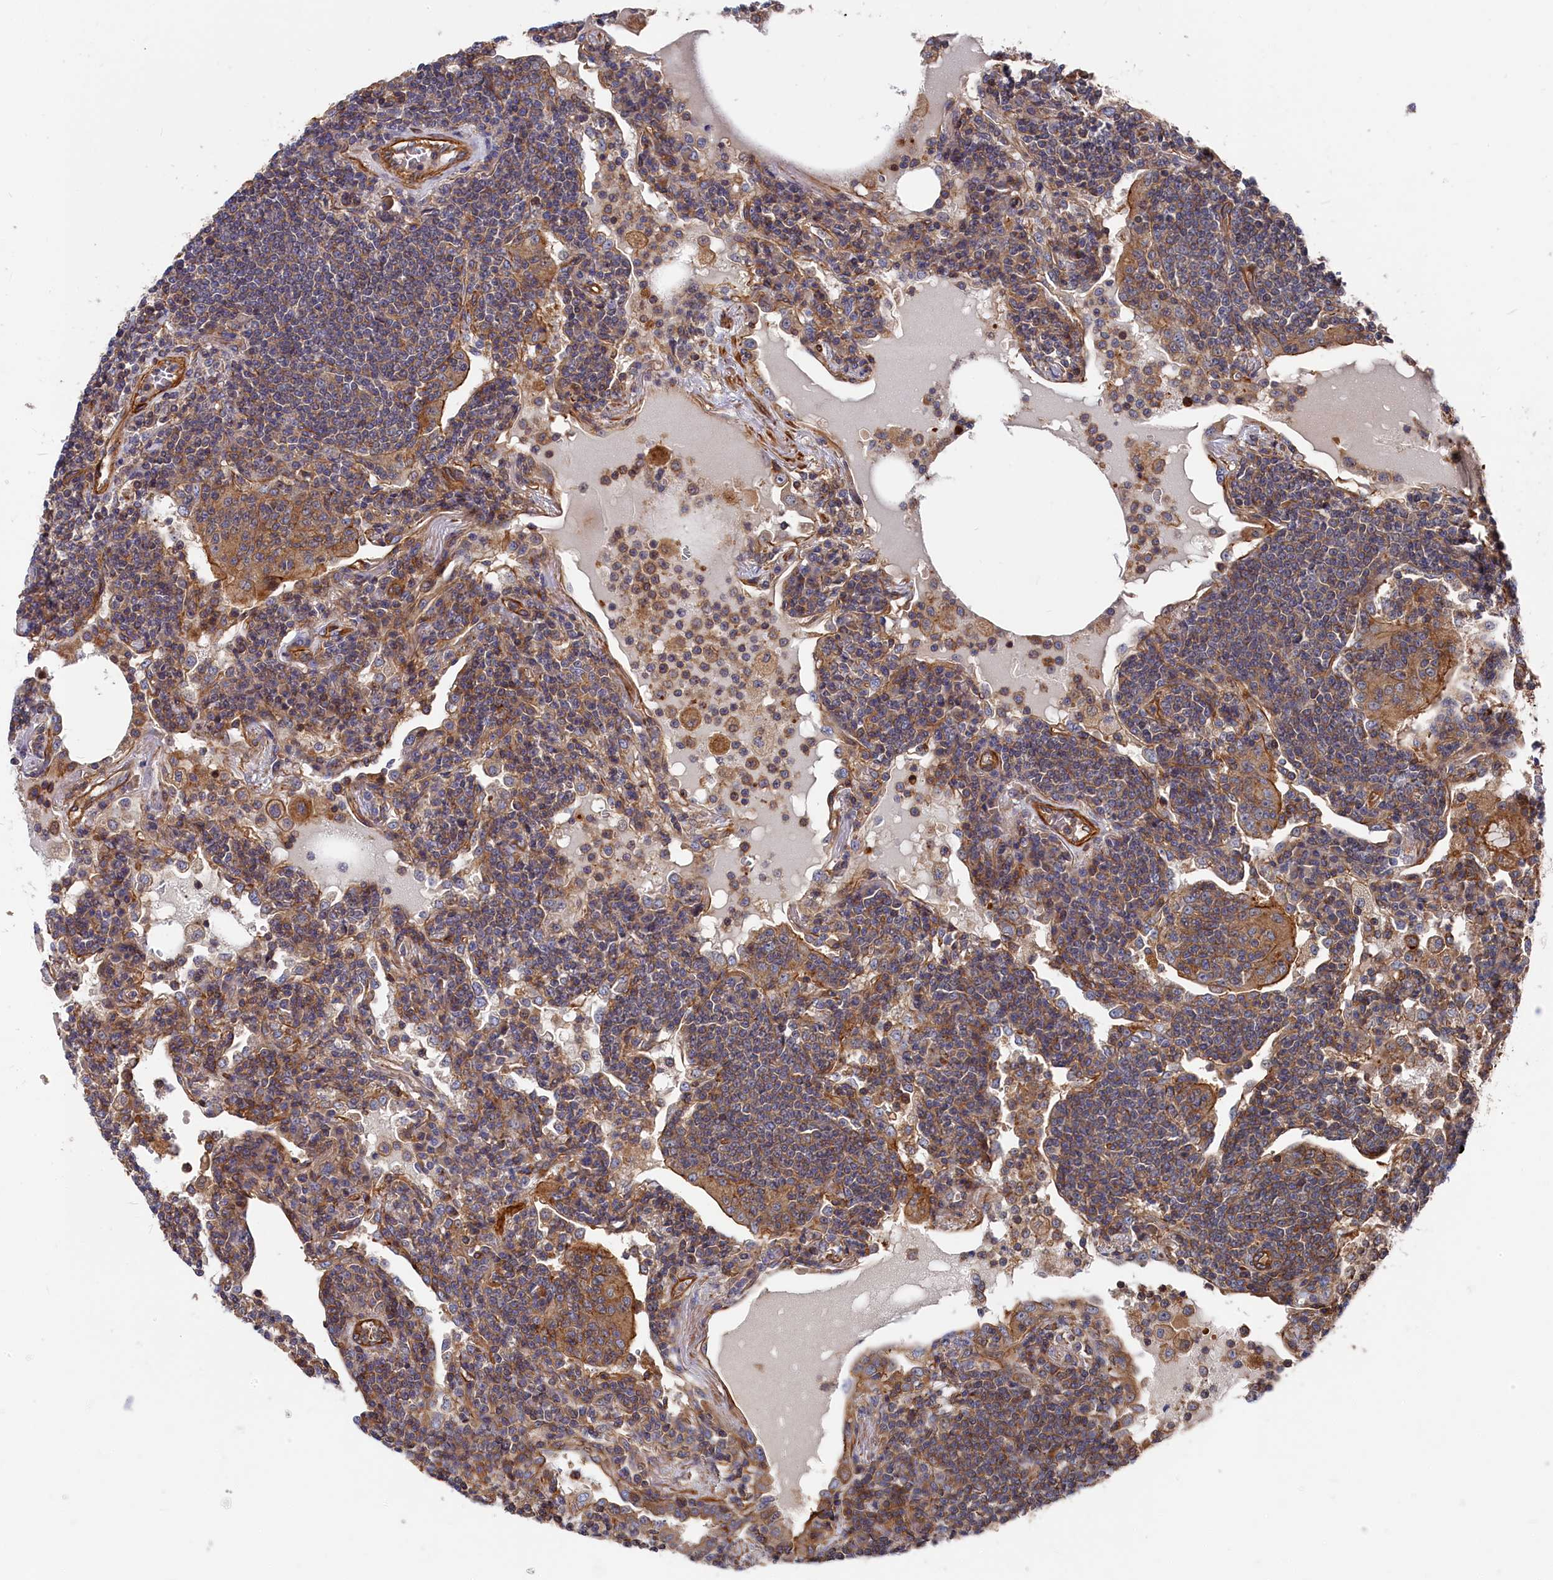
{"staining": {"intensity": "moderate", "quantity": "25%-75%", "location": "cytoplasmic/membranous"}, "tissue": "lymphoma", "cell_type": "Tumor cells", "image_type": "cancer", "snomed": [{"axis": "morphology", "description": "Malignant lymphoma, non-Hodgkin's type, Low grade"}, {"axis": "topography", "description": "Lung"}], "caption": "A photomicrograph showing moderate cytoplasmic/membranous expression in approximately 25%-75% of tumor cells in lymphoma, as visualized by brown immunohistochemical staining.", "gene": "LDHD", "patient": {"sex": "female", "age": 71}}